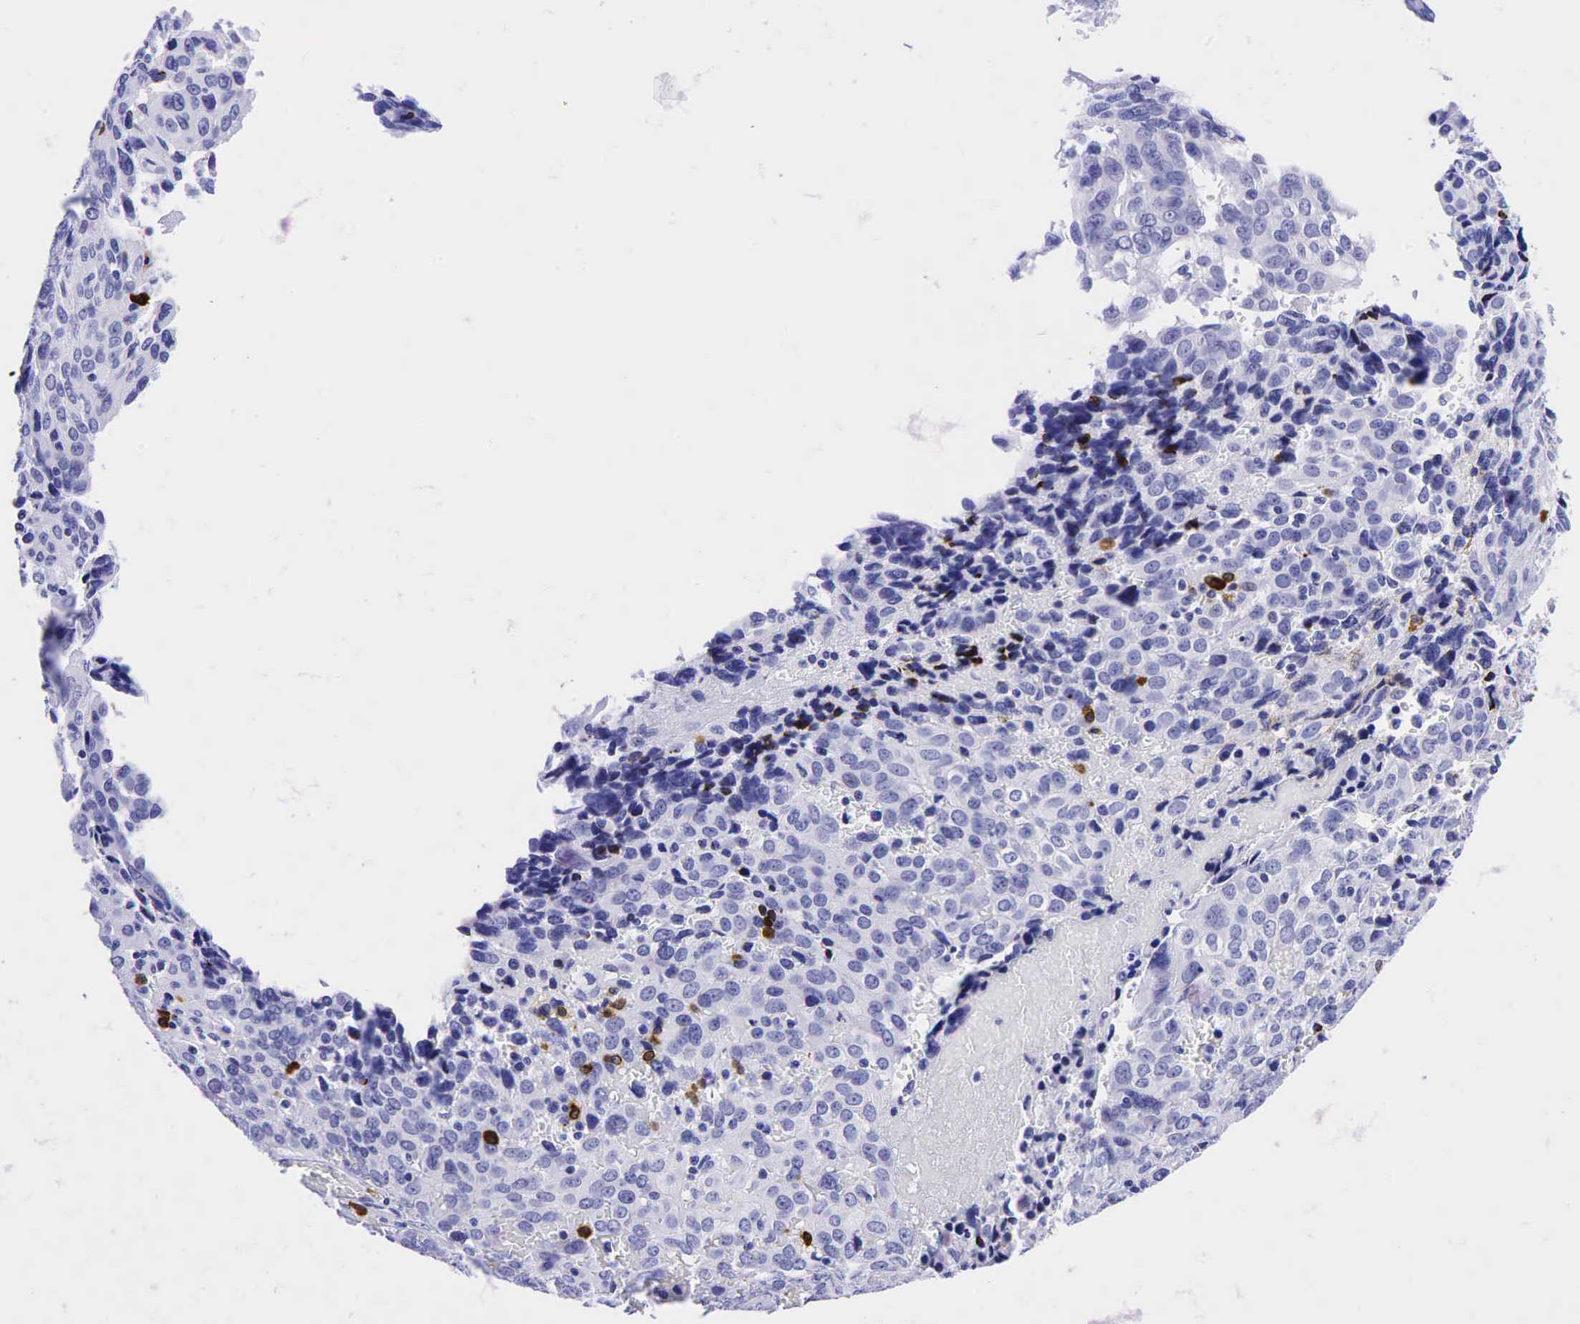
{"staining": {"intensity": "negative", "quantity": "none", "location": "none"}, "tissue": "ovarian cancer", "cell_type": "Tumor cells", "image_type": "cancer", "snomed": [{"axis": "morphology", "description": "Carcinoma, endometroid"}, {"axis": "topography", "description": "Ovary"}], "caption": "Tumor cells are negative for brown protein staining in ovarian cancer.", "gene": "CD79A", "patient": {"sex": "female", "age": 75}}